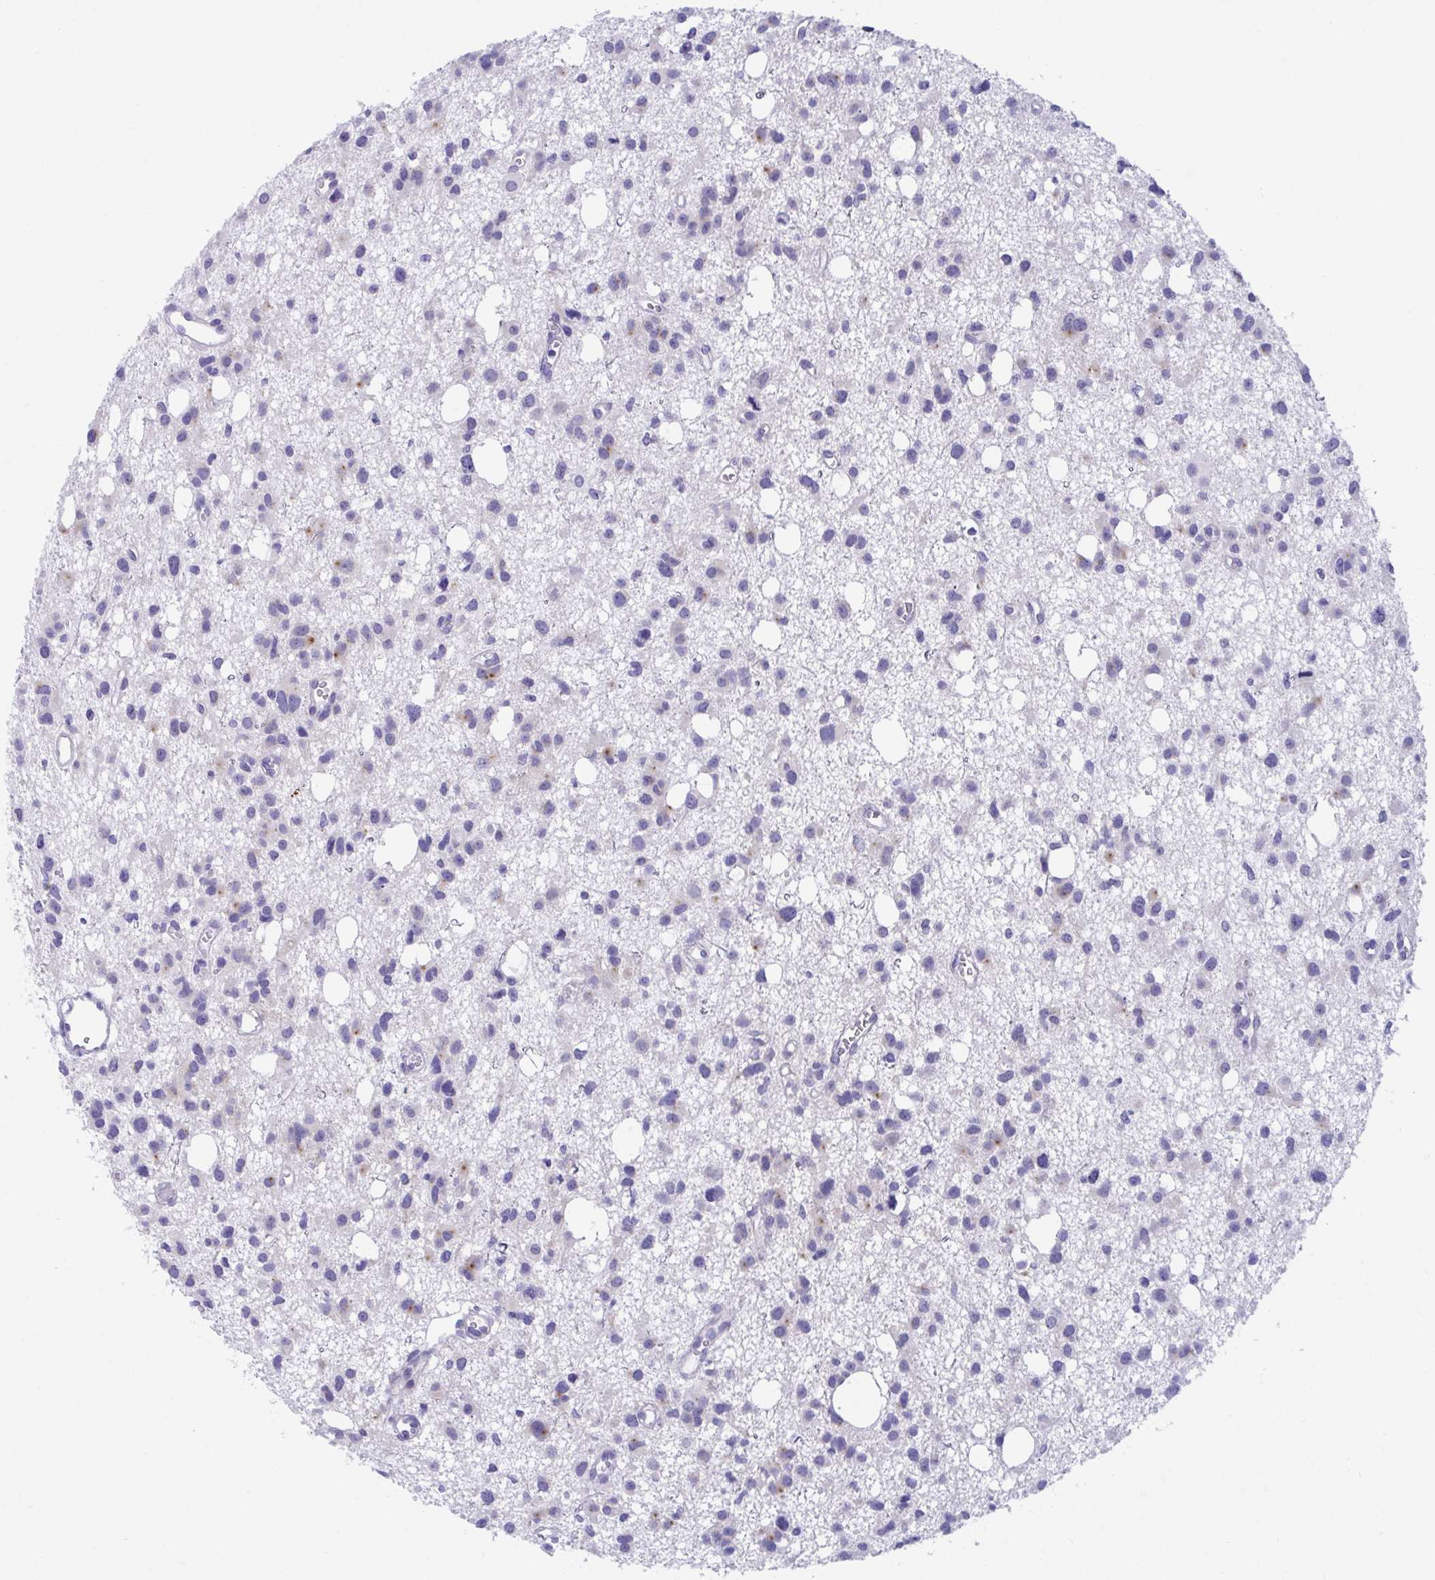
{"staining": {"intensity": "weak", "quantity": "<25%", "location": "cytoplasmic/membranous"}, "tissue": "glioma", "cell_type": "Tumor cells", "image_type": "cancer", "snomed": [{"axis": "morphology", "description": "Glioma, malignant, High grade"}, {"axis": "topography", "description": "Brain"}], "caption": "Immunohistochemical staining of human glioma exhibits no significant staining in tumor cells.", "gene": "TTC30B", "patient": {"sex": "male", "age": 23}}